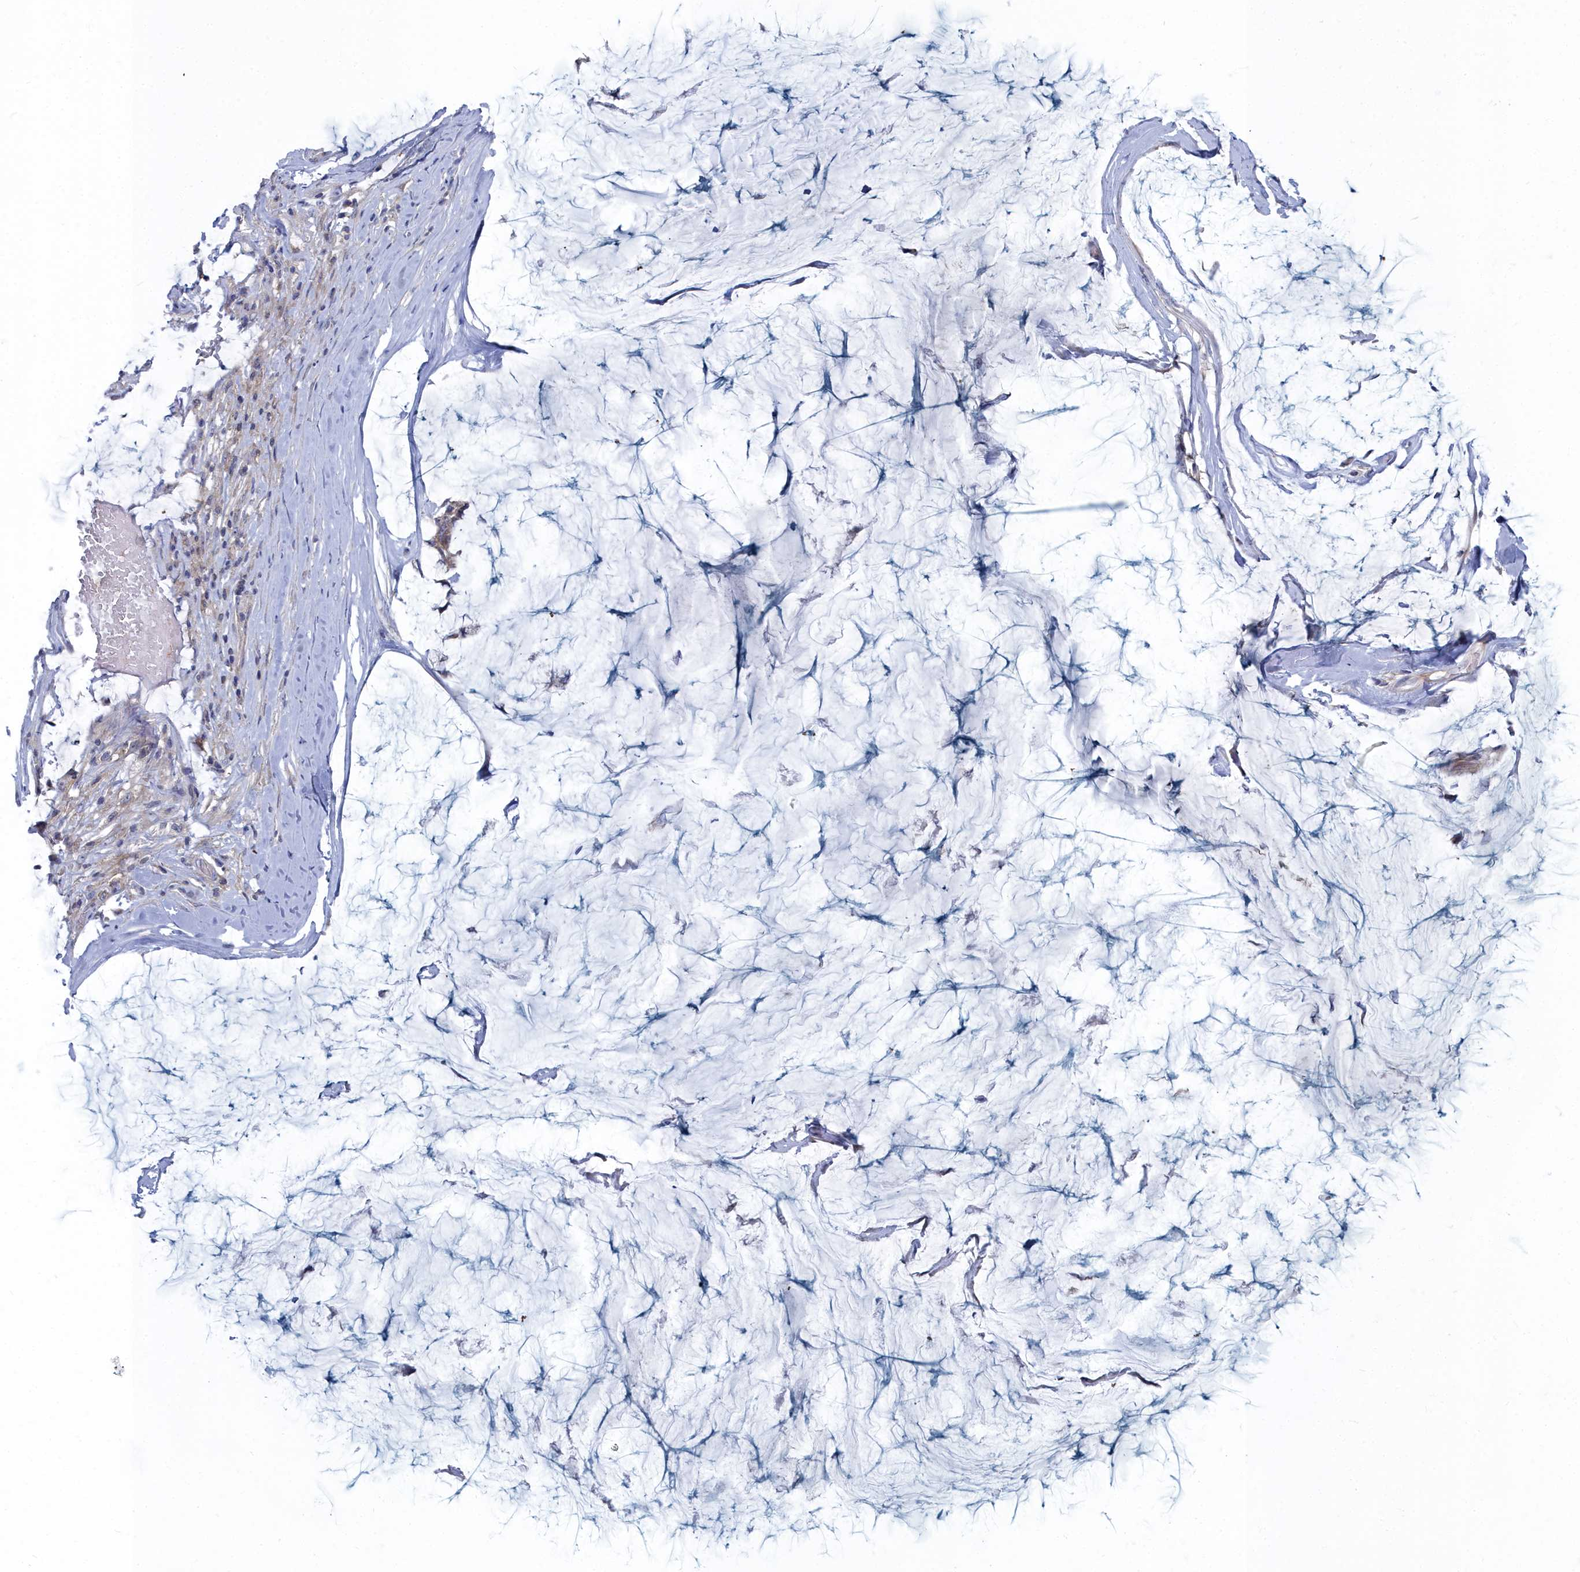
{"staining": {"intensity": "weak", "quantity": "25%-75%", "location": "cytoplasmic/membranous"}, "tissue": "ovarian cancer", "cell_type": "Tumor cells", "image_type": "cancer", "snomed": [{"axis": "morphology", "description": "Cystadenocarcinoma, mucinous, NOS"}, {"axis": "topography", "description": "Ovary"}], "caption": "Immunohistochemistry image of neoplastic tissue: ovarian mucinous cystadenocarcinoma stained using immunohistochemistry (IHC) displays low levels of weak protein expression localized specifically in the cytoplasmic/membranous of tumor cells, appearing as a cytoplasmic/membranous brown color.", "gene": "CCDC149", "patient": {"sex": "female", "age": 39}}